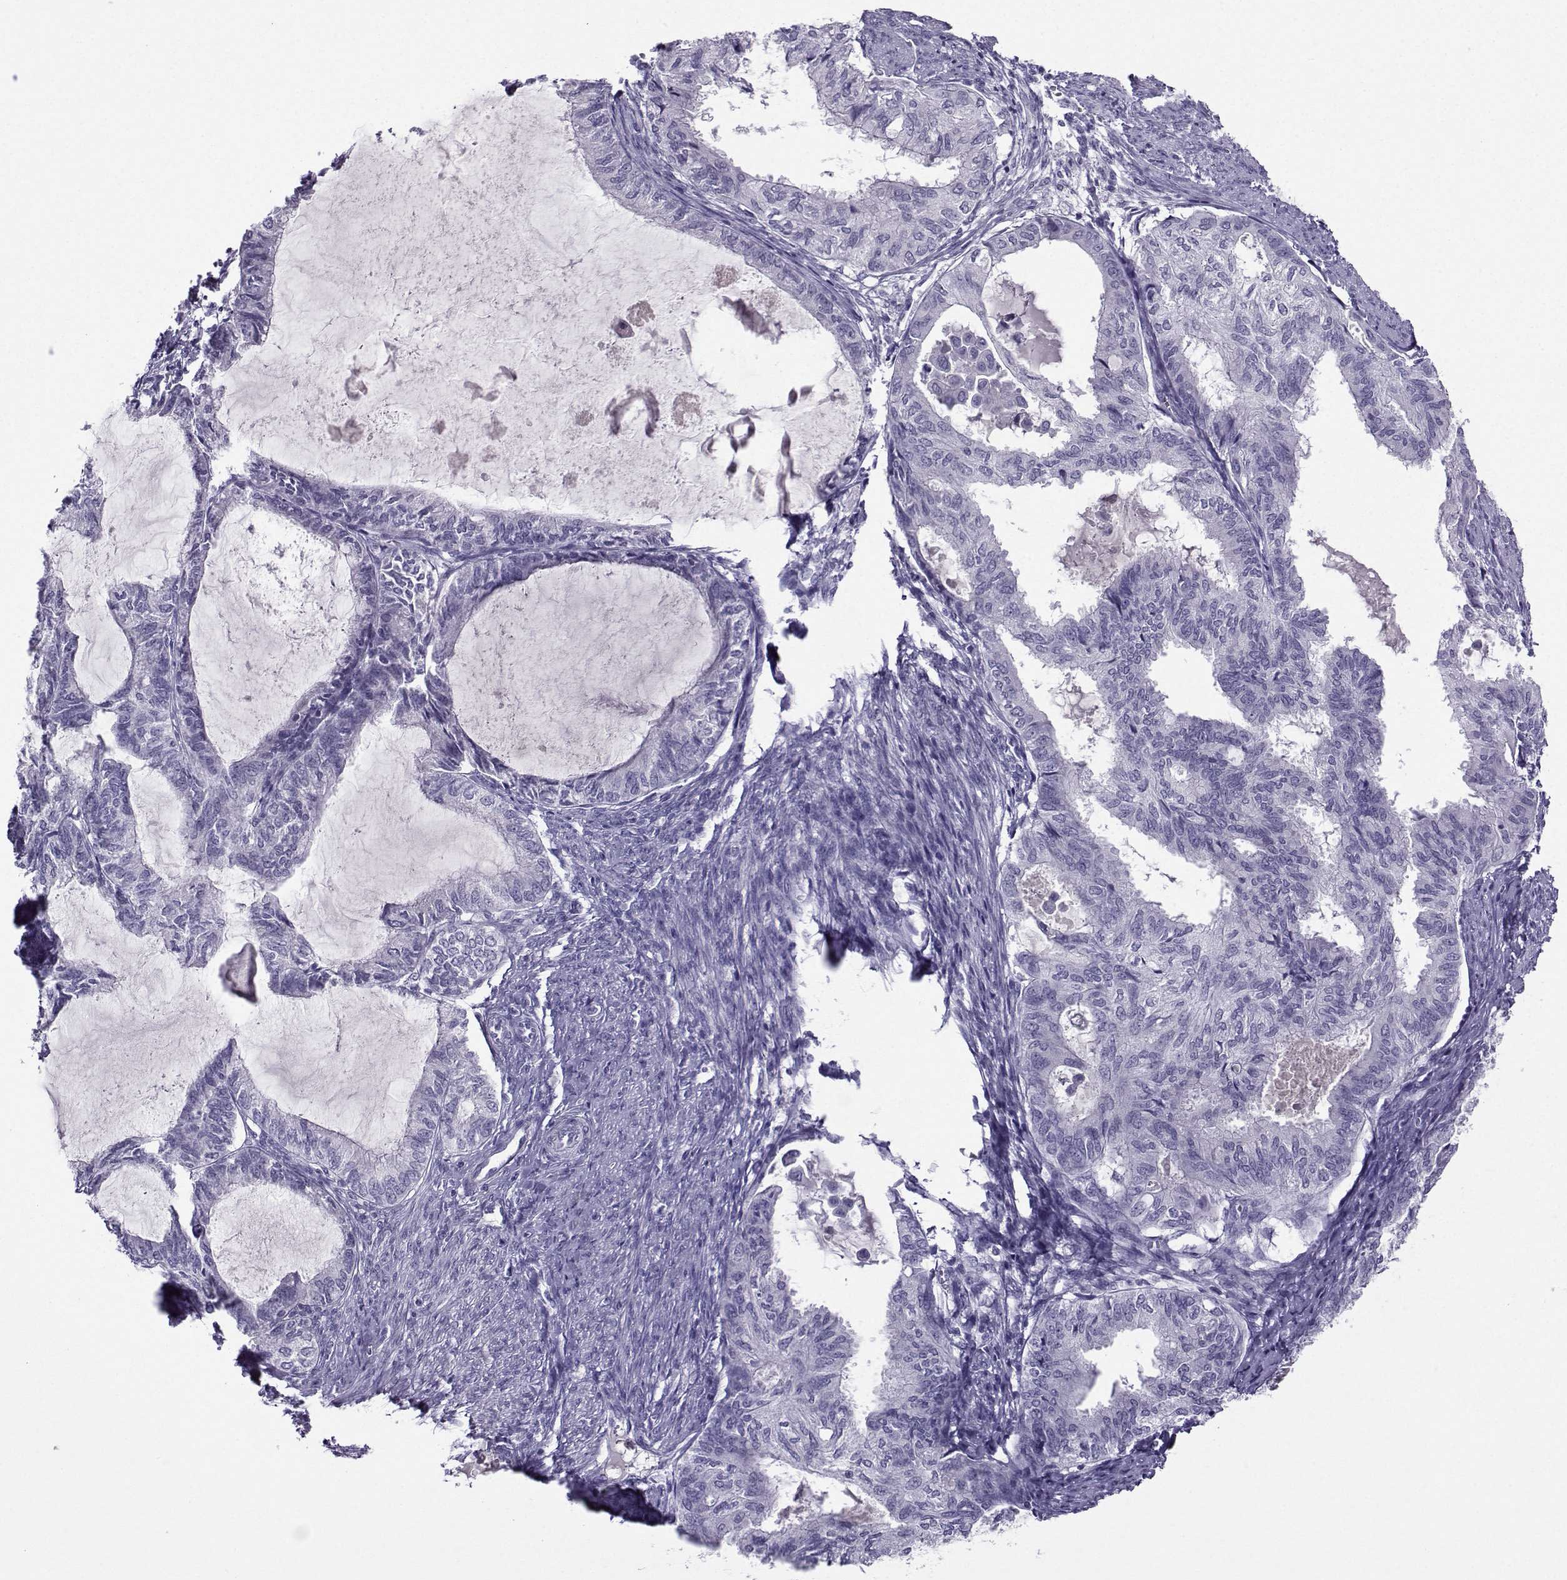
{"staining": {"intensity": "negative", "quantity": "none", "location": "none"}, "tissue": "endometrial cancer", "cell_type": "Tumor cells", "image_type": "cancer", "snomed": [{"axis": "morphology", "description": "Adenocarcinoma, NOS"}, {"axis": "topography", "description": "Endometrium"}], "caption": "Tumor cells show no significant expression in adenocarcinoma (endometrial). The staining was performed using DAB (3,3'-diaminobenzidine) to visualize the protein expression in brown, while the nuclei were stained in blue with hematoxylin (Magnification: 20x).", "gene": "ARMC2", "patient": {"sex": "female", "age": 86}}